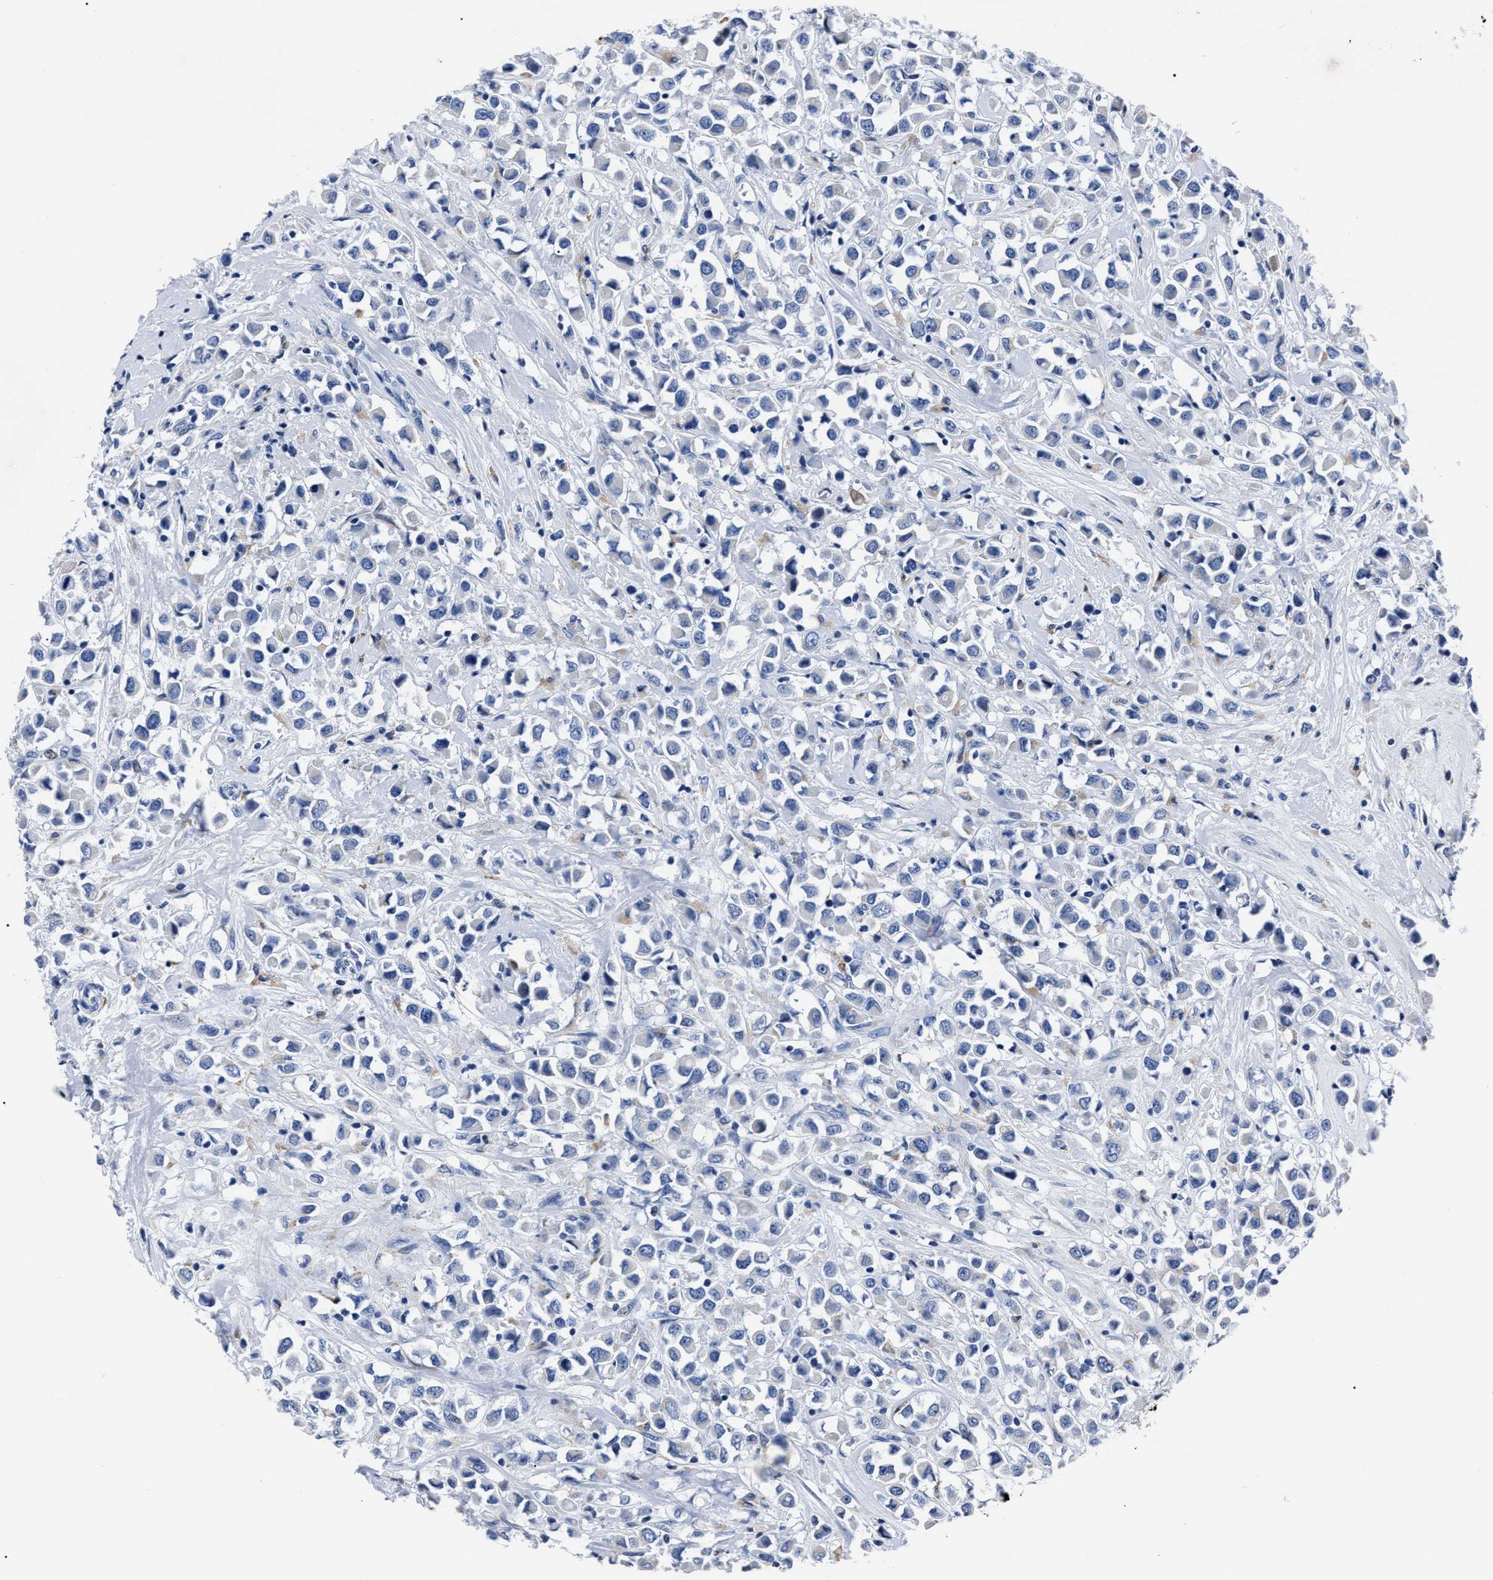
{"staining": {"intensity": "negative", "quantity": "none", "location": "none"}, "tissue": "breast cancer", "cell_type": "Tumor cells", "image_type": "cancer", "snomed": [{"axis": "morphology", "description": "Duct carcinoma"}, {"axis": "topography", "description": "Breast"}], "caption": "High power microscopy micrograph of an immunohistochemistry histopathology image of breast infiltrating ductal carcinoma, revealing no significant staining in tumor cells. (Immunohistochemistry (ihc), brightfield microscopy, high magnification).", "gene": "MOV10L1", "patient": {"sex": "female", "age": 61}}